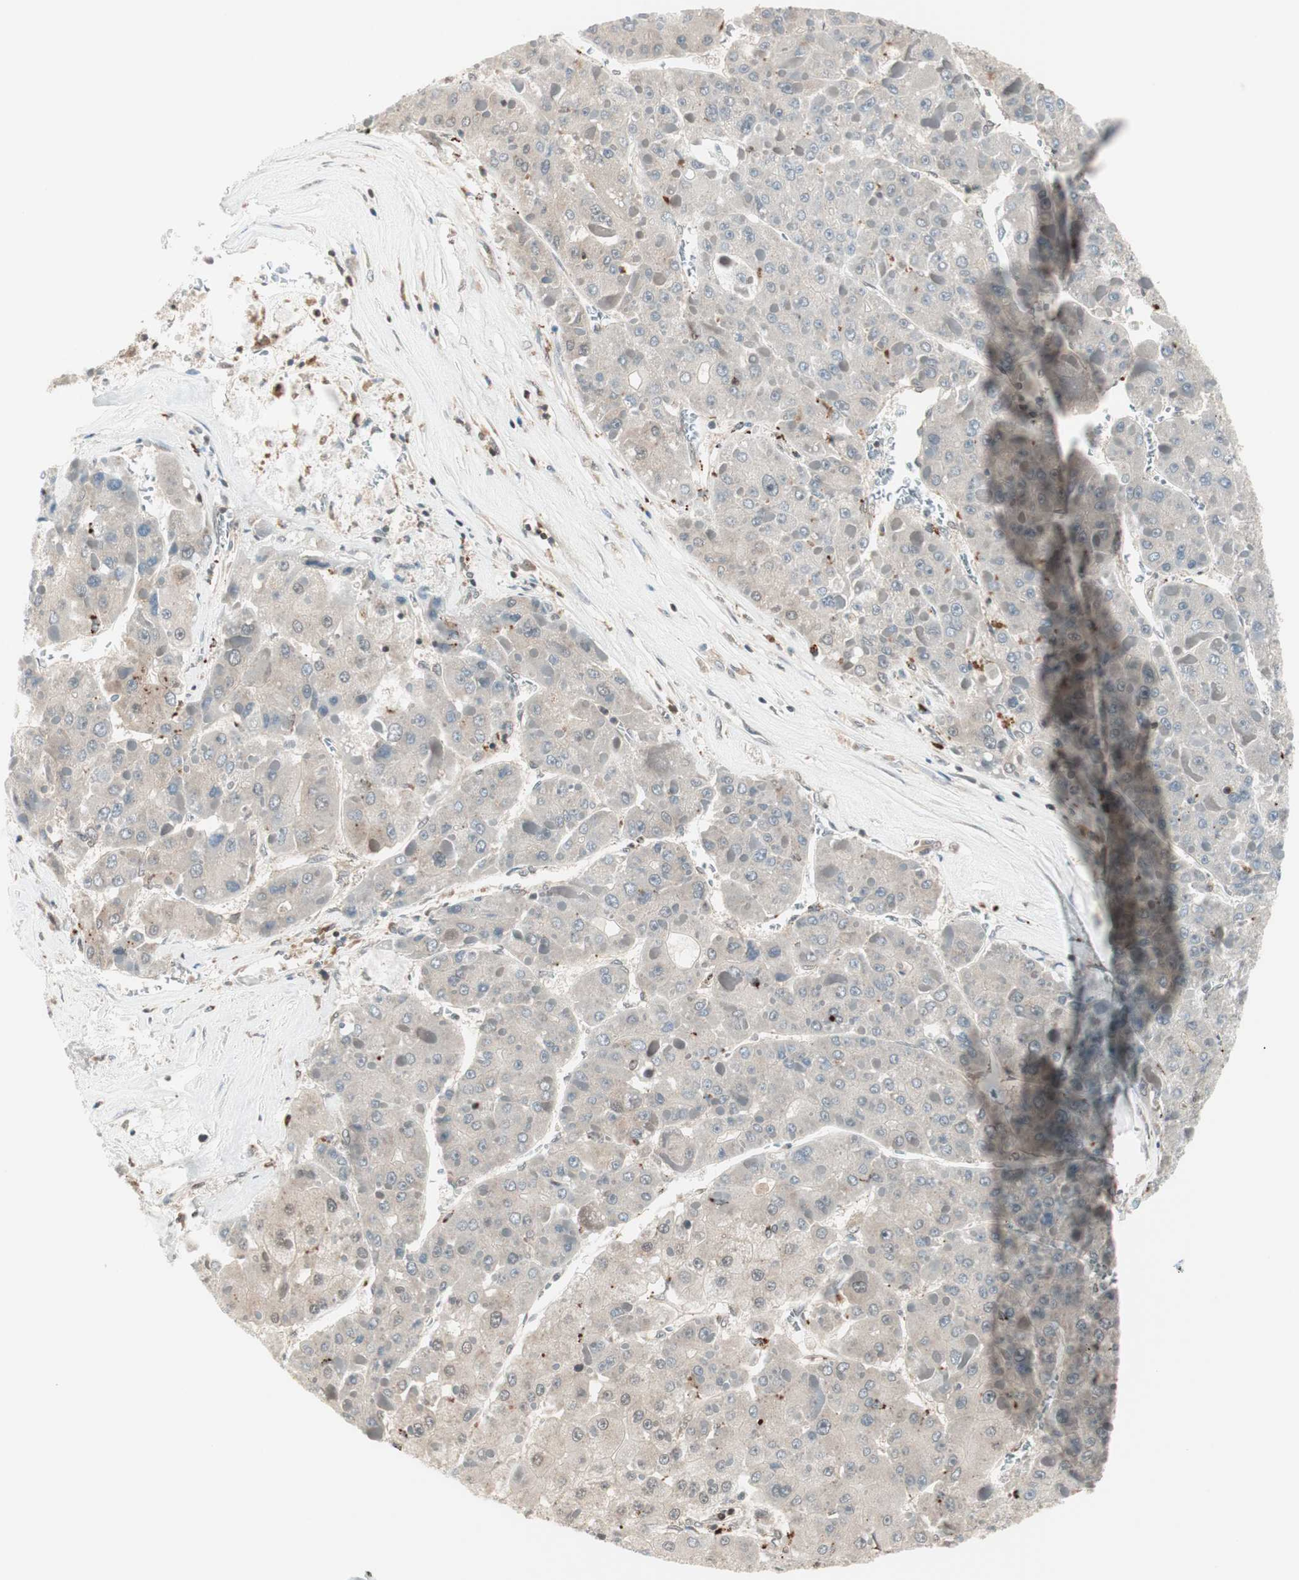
{"staining": {"intensity": "negative", "quantity": "none", "location": "none"}, "tissue": "liver cancer", "cell_type": "Tumor cells", "image_type": "cancer", "snomed": [{"axis": "morphology", "description": "Carcinoma, Hepatocellular, NOS"}, {"axis": "topography", "description": "Liver"}], "caption": "Immunohistochemical staining of liver cancer (hepatocellular carcinoma) demonstrates no significant staining in tumor cells. Nuclei are stained in blue.", "gene": "UBE2I", "patient": {"sex": "female", "age": 73}}